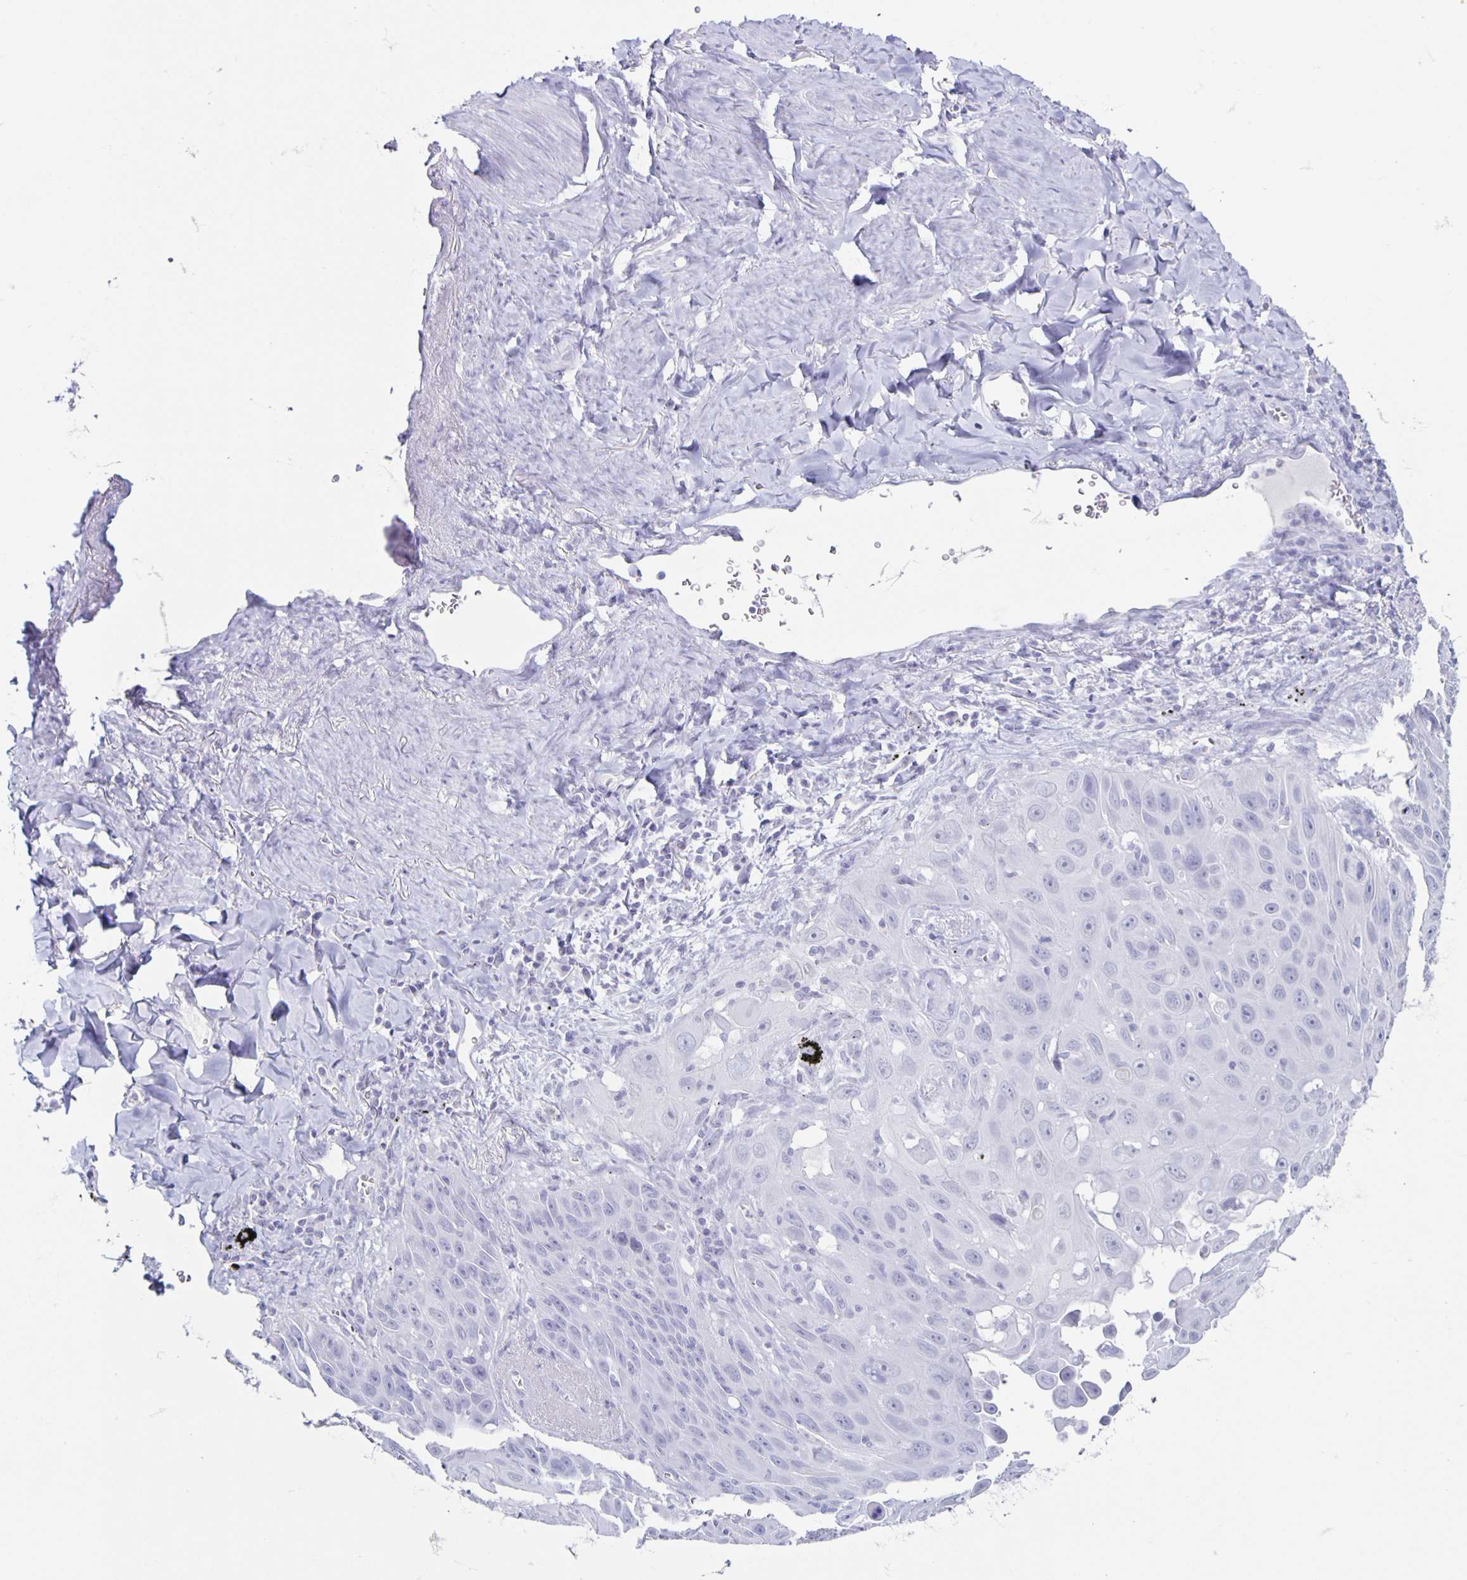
{"staining": {"intensity": "negative", "quantity": "none", "location": "none"}, "tissue": "lung cancer", "cell_type": "Tumor cells", "image_type": "cancer", "snomed": [{"axis": "morphology", "description": "Squamous cell carcinoma, NOS"}, {"axis": "morphology", "description": "Squamous cell carcinoma, metastatic, NOS"}, {"axis": "topography", "description": "Lymph node"}, {"axis": "topography", "description": "Lung"}], "caption": "Tumor cells show no significant protein positivity in lung metastatic squamous cell carcinoma. (DAB (3,3'-diaminobenzidine) IHC visualized using brightfield microscopy, high magnification).", "gene": "CT45A5", "patient": {"sex": "female", "age": 62}}